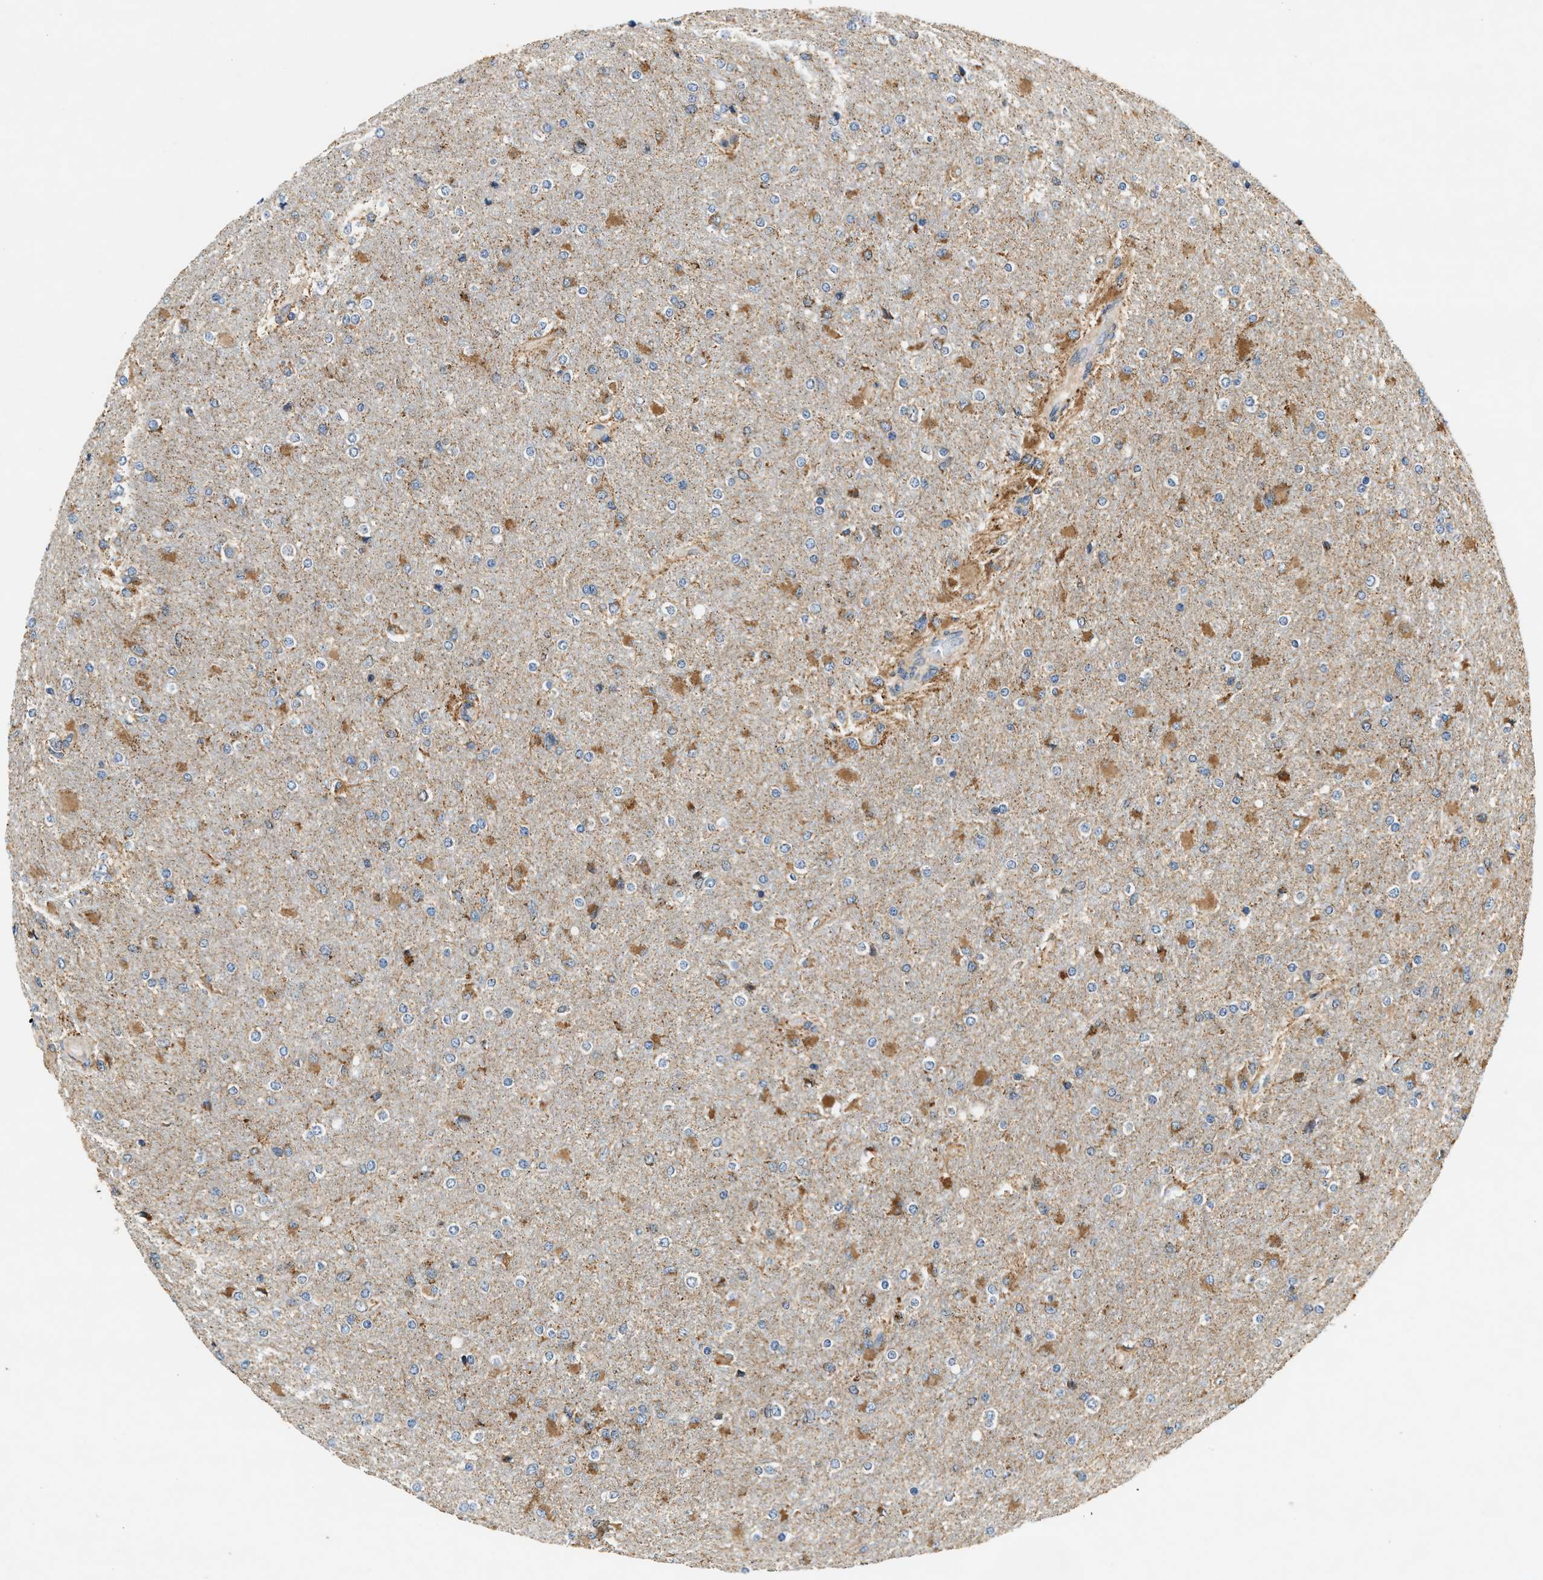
{"staining": {"intensity": "moderate", "quantity": "25%-75%", "location": "cytoplasmic/membranous"}, "tissue": "glioma", "cell_type": "Tumor cells", "image_type": "cancer", "snomed": [{"axis": "morphology", "description": "Glioma, malignant, High grade"}, {"axis": "topography", "description": "Cerebral cortex"}], "caption": "Immunohistochemistry (DAB) staining of glioma shows moderate cytoplasmic/membranous protein staining in approximately 25%-75% of tumor cells.", "gene": "DUSP10", "patient": {"sex": "female", "age": 36}}